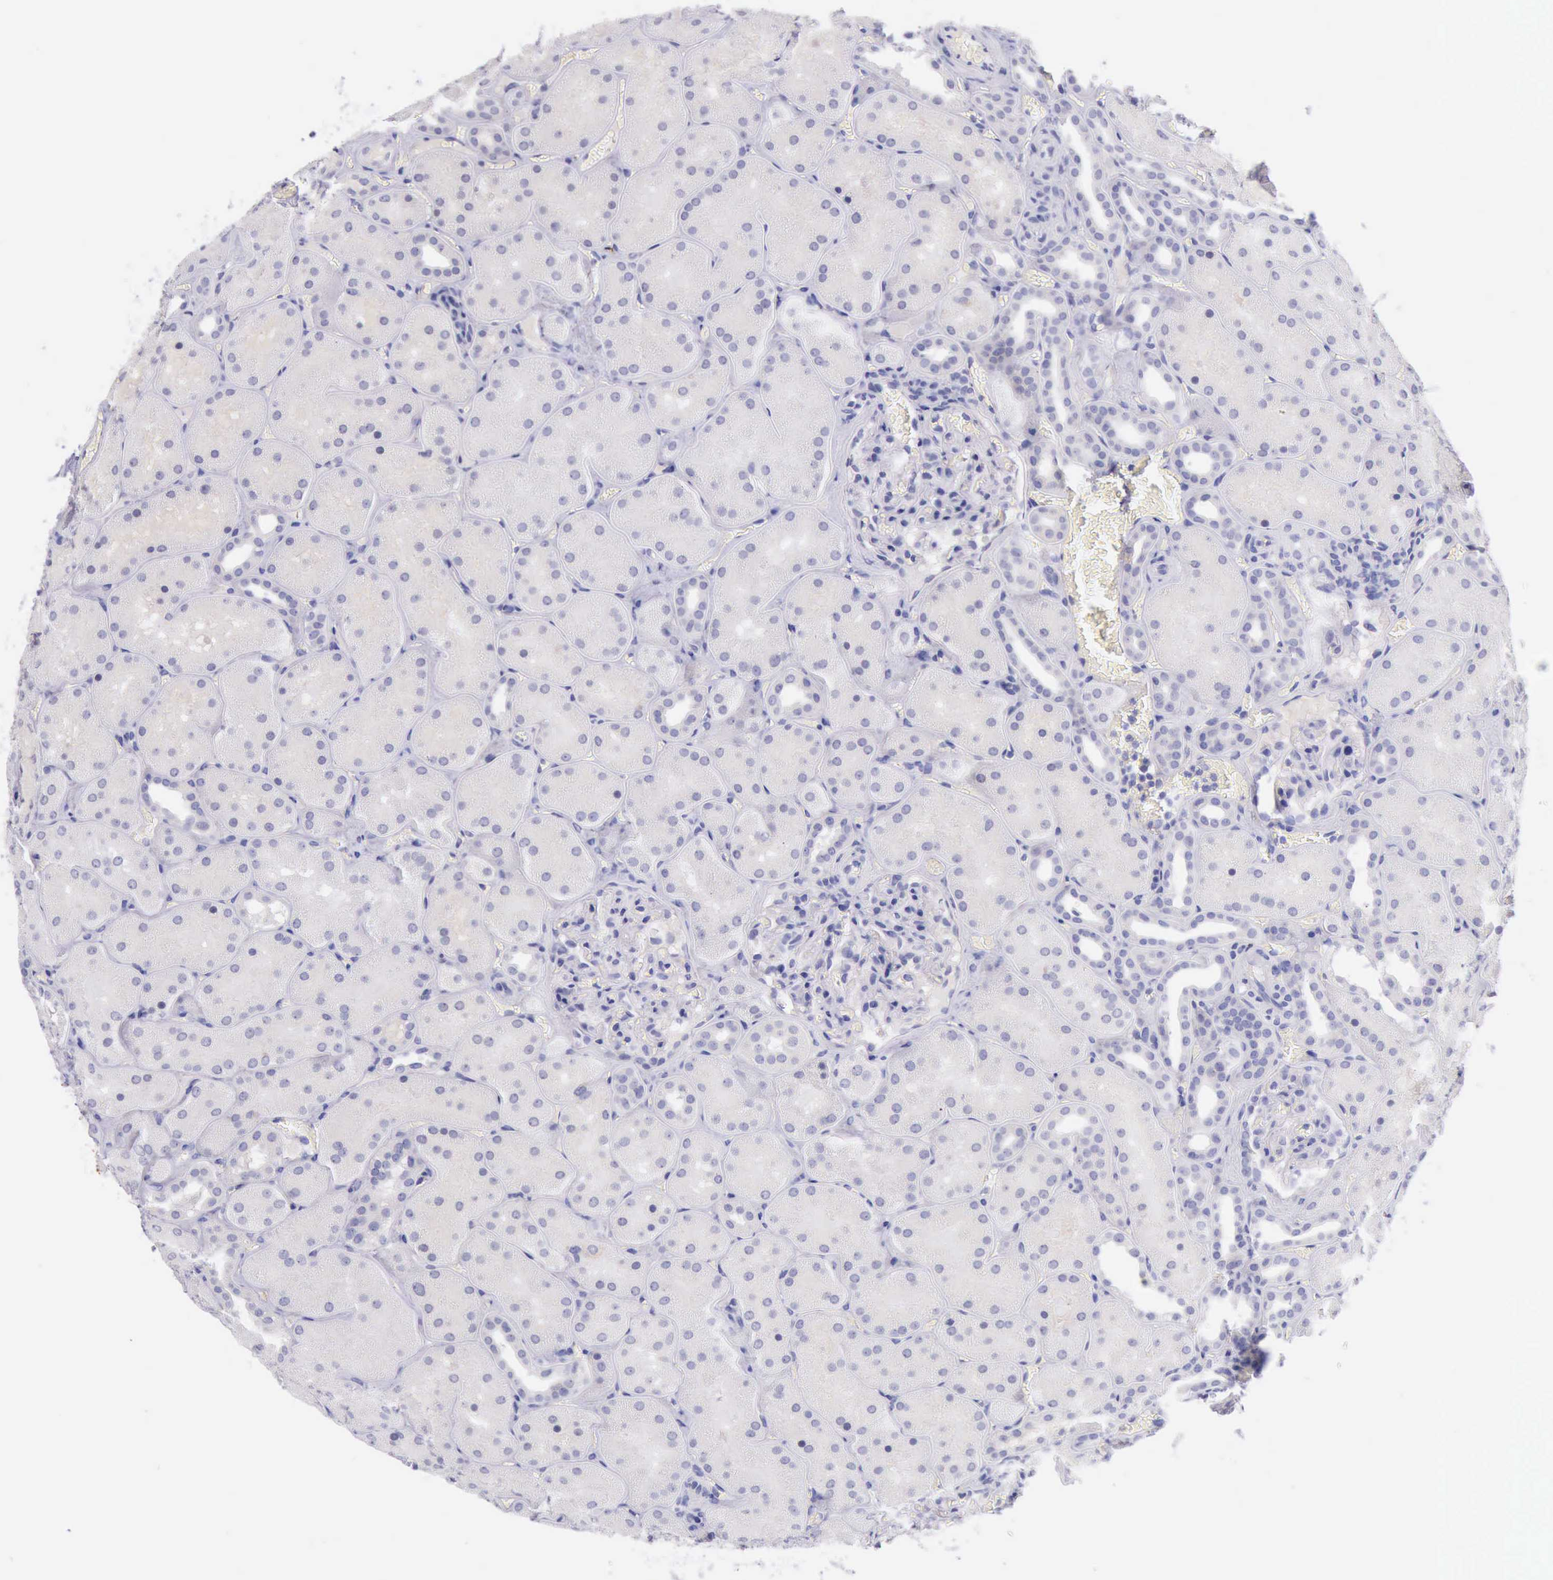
{"staining": {"intensity": "negative", "quantity": "none", "location": "none"}, "tissue": "kidney", "cell_type": "Cells in glomeruli", "image_type": "normal", "snomed": [{"axis": "morphology", "description": "Normal tissue, NOS"}, {"axis": "topography", "description": "Kidney"}], "caption": "The micrograph exhibits no significant expression in cells in glomeruli of kidney. (DAB immunohistochemistry visualized using brightfield microscopy, high magnification).", "gene": "LRFN5", "patient": {"sex": "male", "age": 28}}